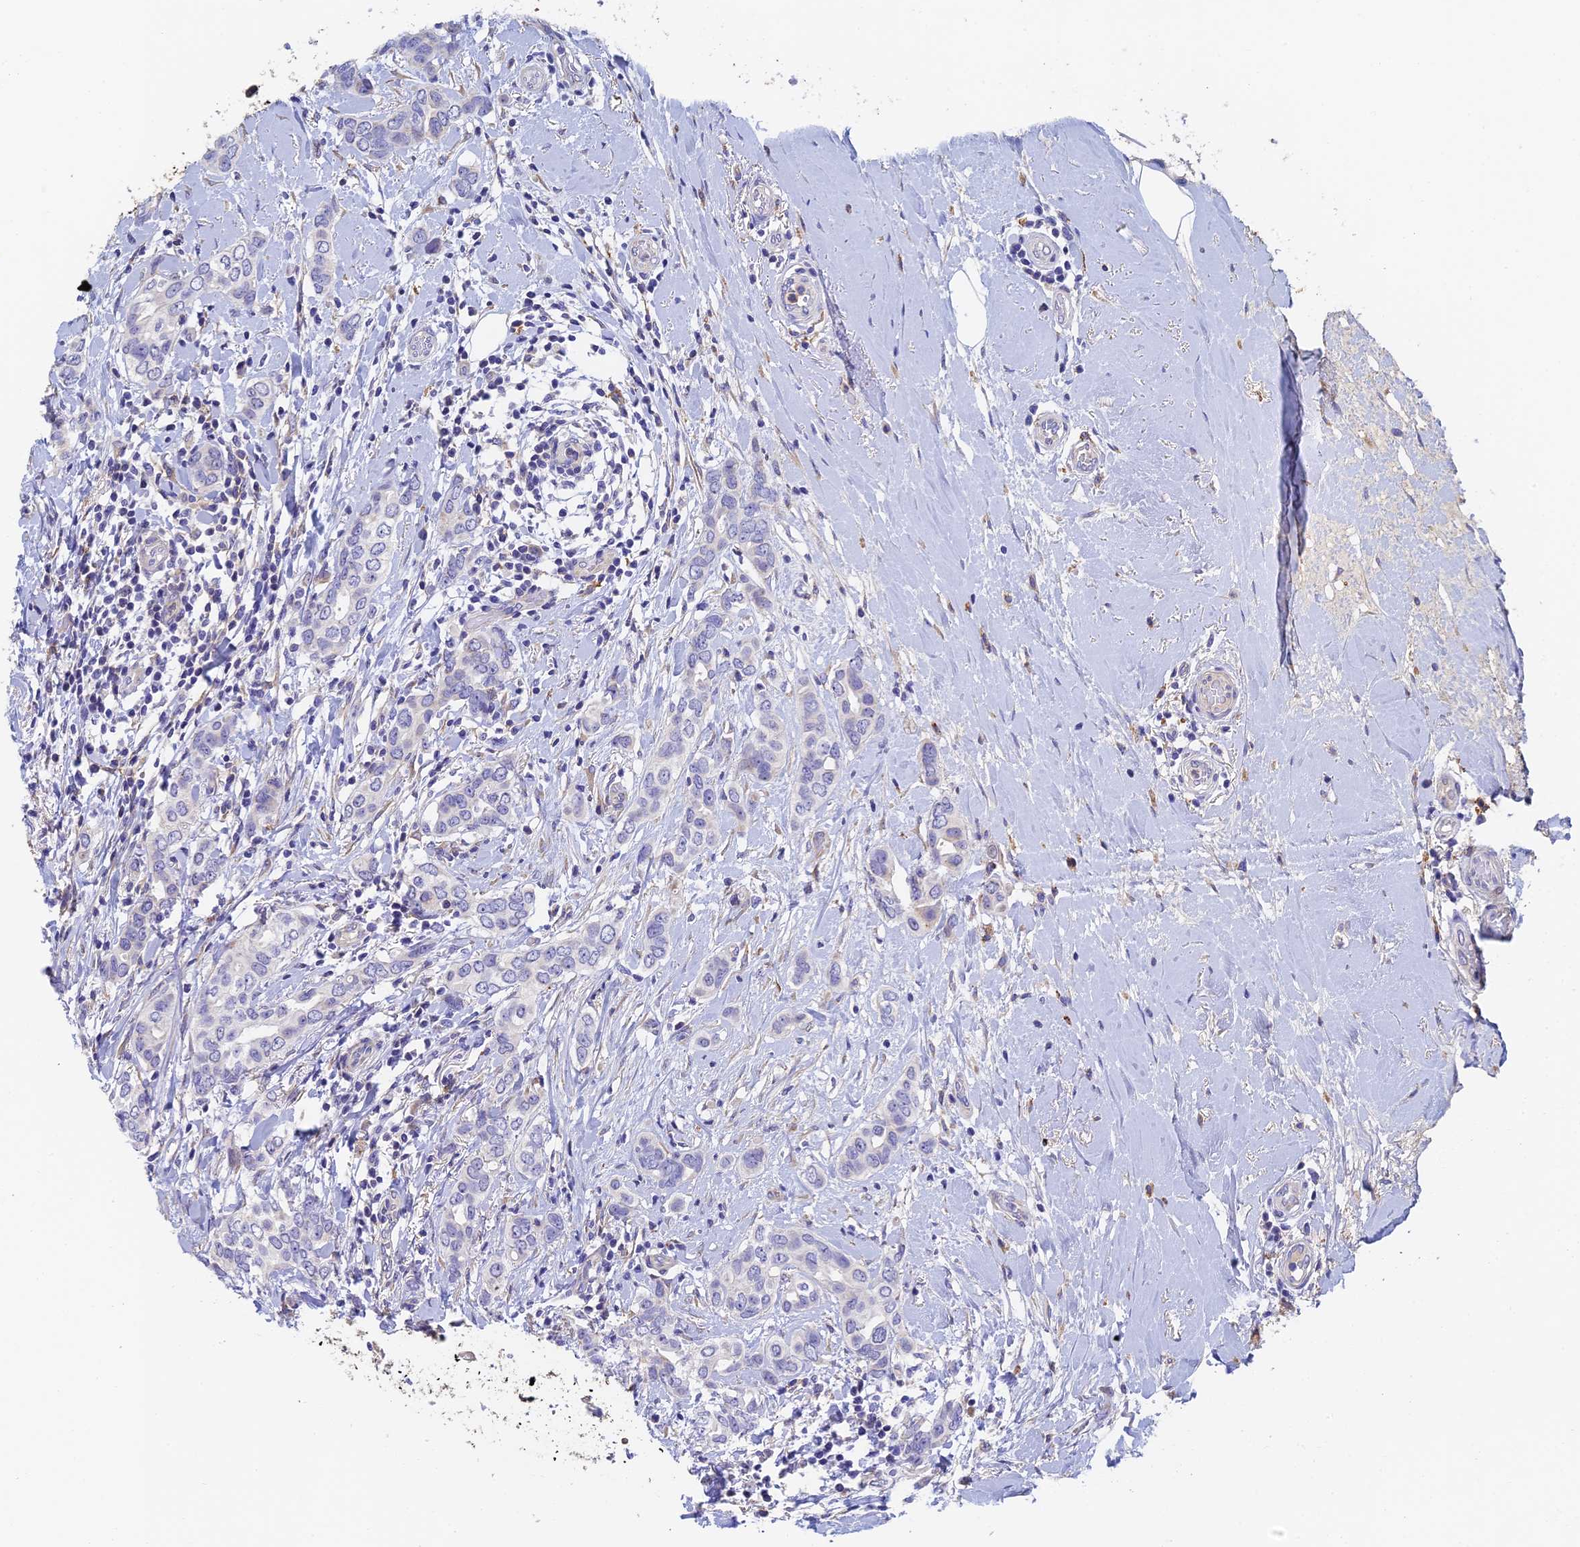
{"staining": {"intensity": "negative", "quantity": "none", "location": "none"}, "tissue": "breast cancer", "cell_type": "Tumor cells", "image_type": "cancer", "snomed": [{"axis": "morphology", "description": "Lobular carcinoma"}, {"axis": "topography", "description": "Breast"}], "caption": "IHC of human breast cancer (lobular carcinoma) exhibits no staining in tumor cells.", "gene": "RPGRIP1L", "patient": {"sex": "female", "age": 51}}